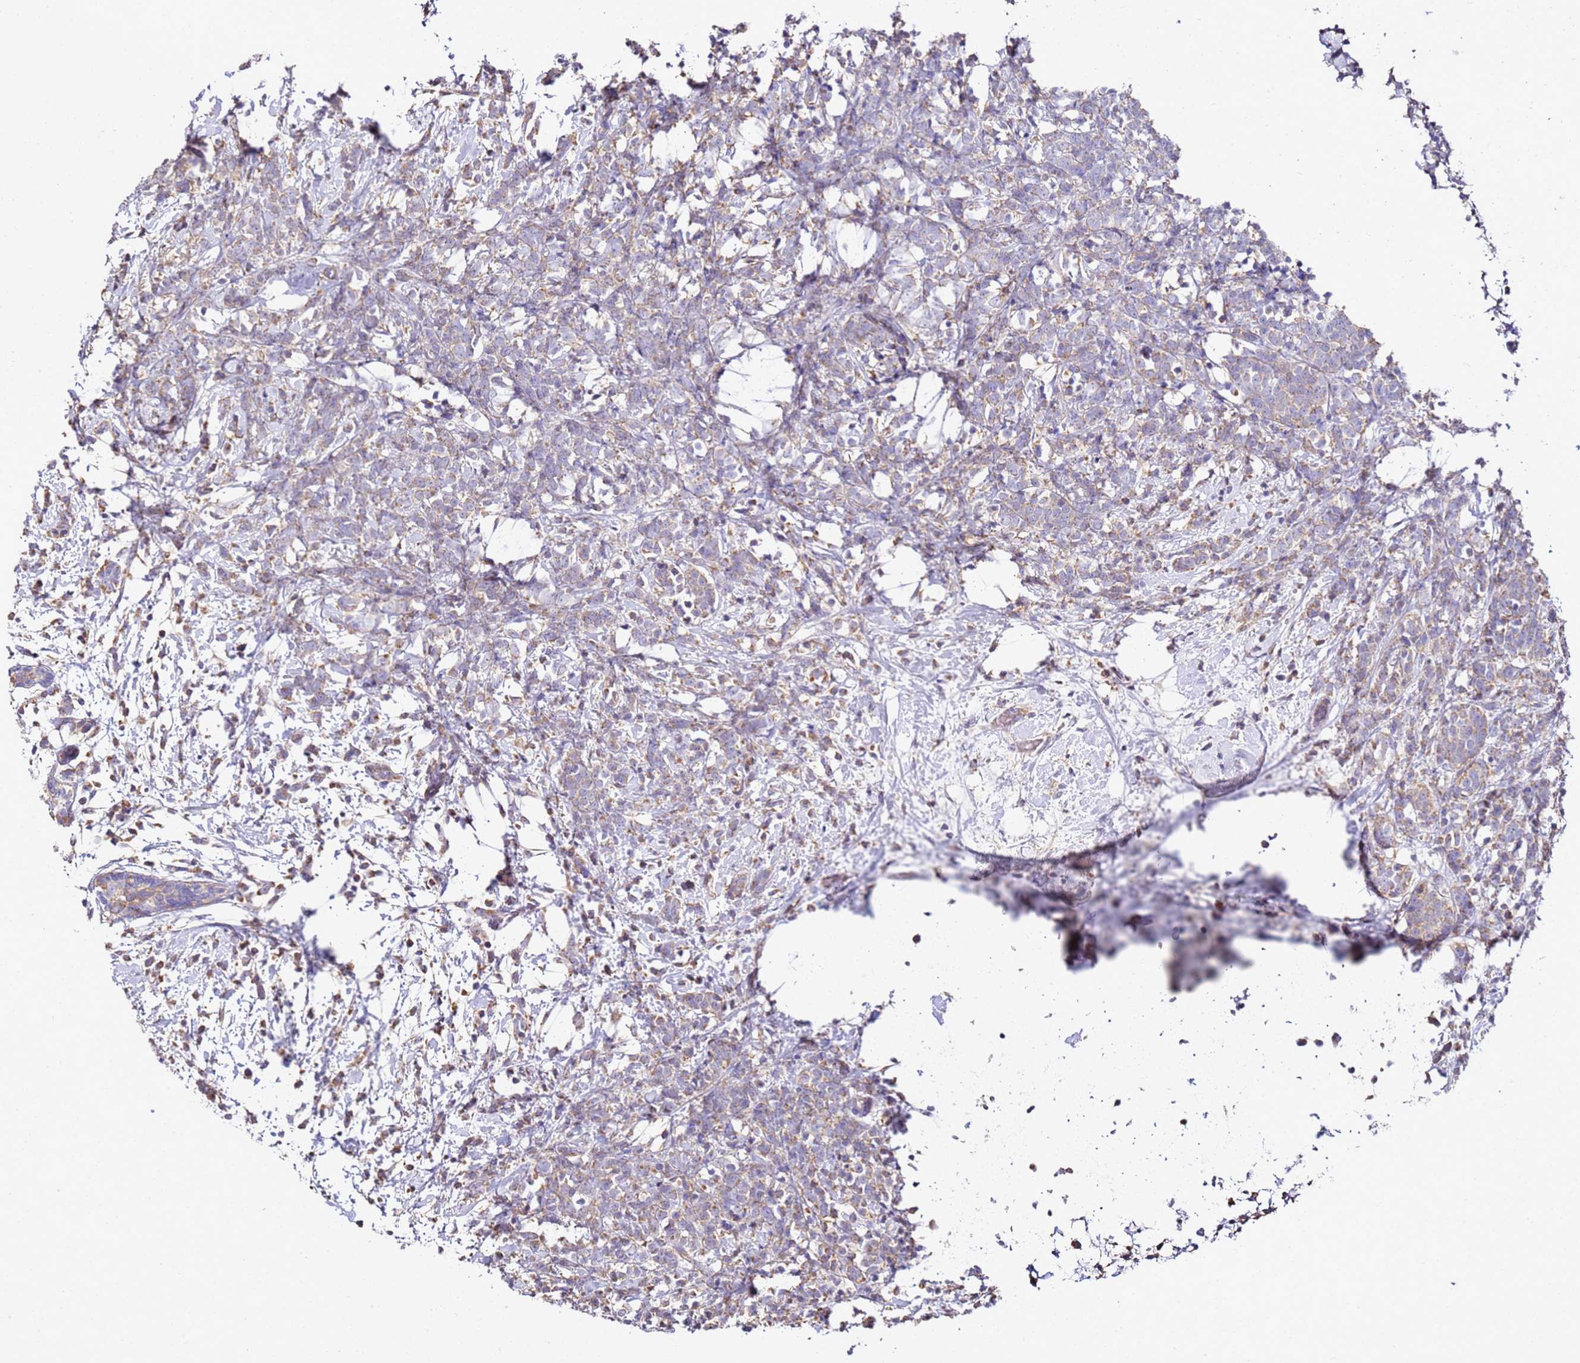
{"staining": {"intensity": "negative", "quantity": "none", "location": "none"}, "tissue": "breast cancer", "cell_type": "Tumor cells", "image_type": "cancer", "snomed": [{"axis": "morphology", "description": "Lobular carcinoma"}, {"axis": "topography", "description": "Breast"}], "caption": "Micrograph shows no protein expression in tumor cells of breast cancer tissue.", "gene": "OR2B11", "patient": {"sex": "female", "age": 58}}